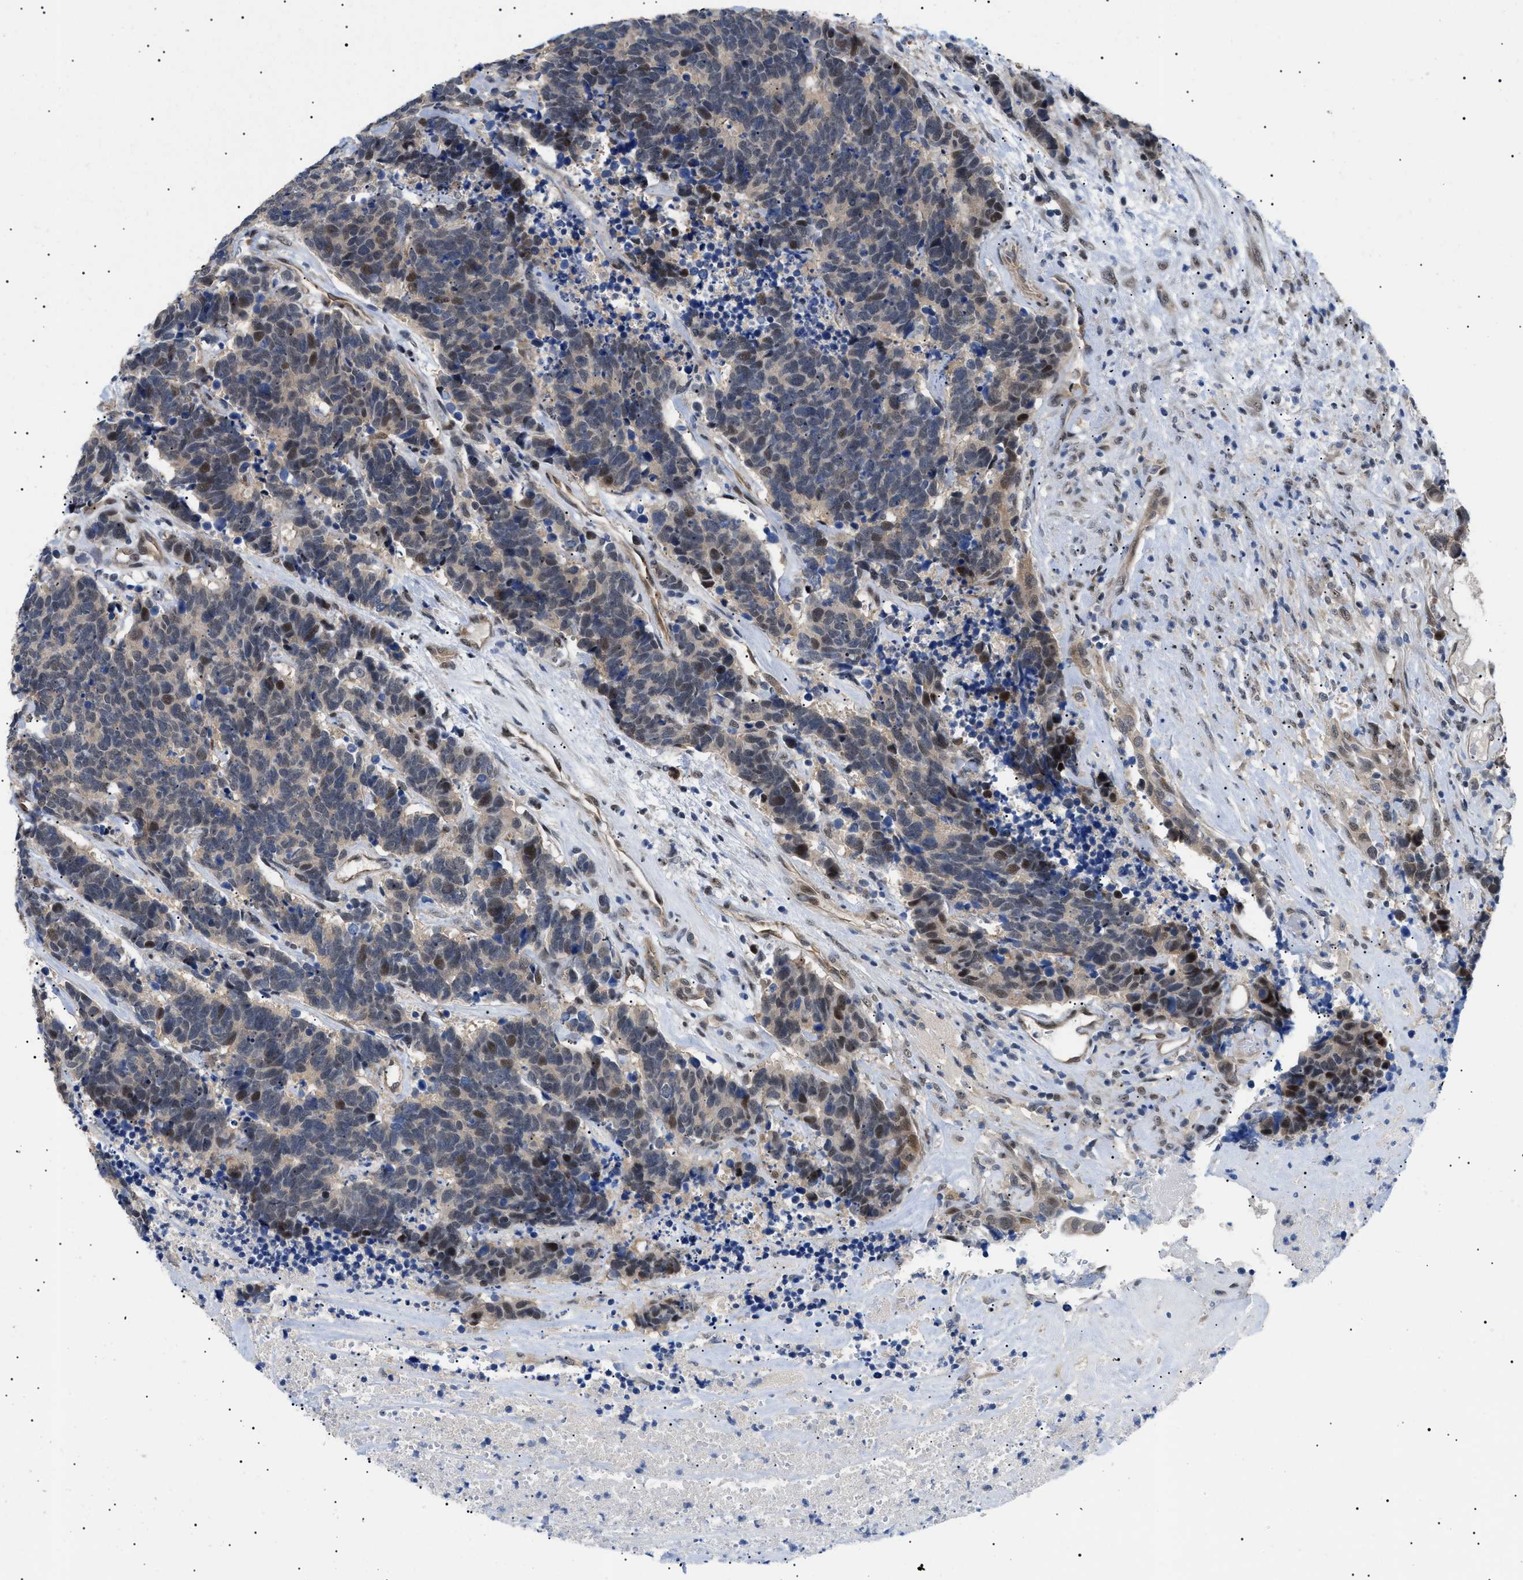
{"staining": {"intensity": "moderate", "quantity": "<25%", "location": "nuclear"}, "tissue": "carcinoid", "cell_type": "Tumor cells", "image_type": "cancer", "snomed": [{"axis": "morphology", "description": "Carcinoma, NOS"}, {"axis": "morphology", "description": "Carcinoid, malignant, NOS"}, {"axis": "topography", "description": "Urinary bladder"}], "caption": "Protein analysis of carcinoid tissue exhibits moderate nuclear expression in about <25% of tumor cells. (Stains: DAB in brown, nuclei in blue, Microscopy: brightfield microscopy at high magnification).", "gene": "GARRE1", "patient": {"sex": "male", "age": 57}}